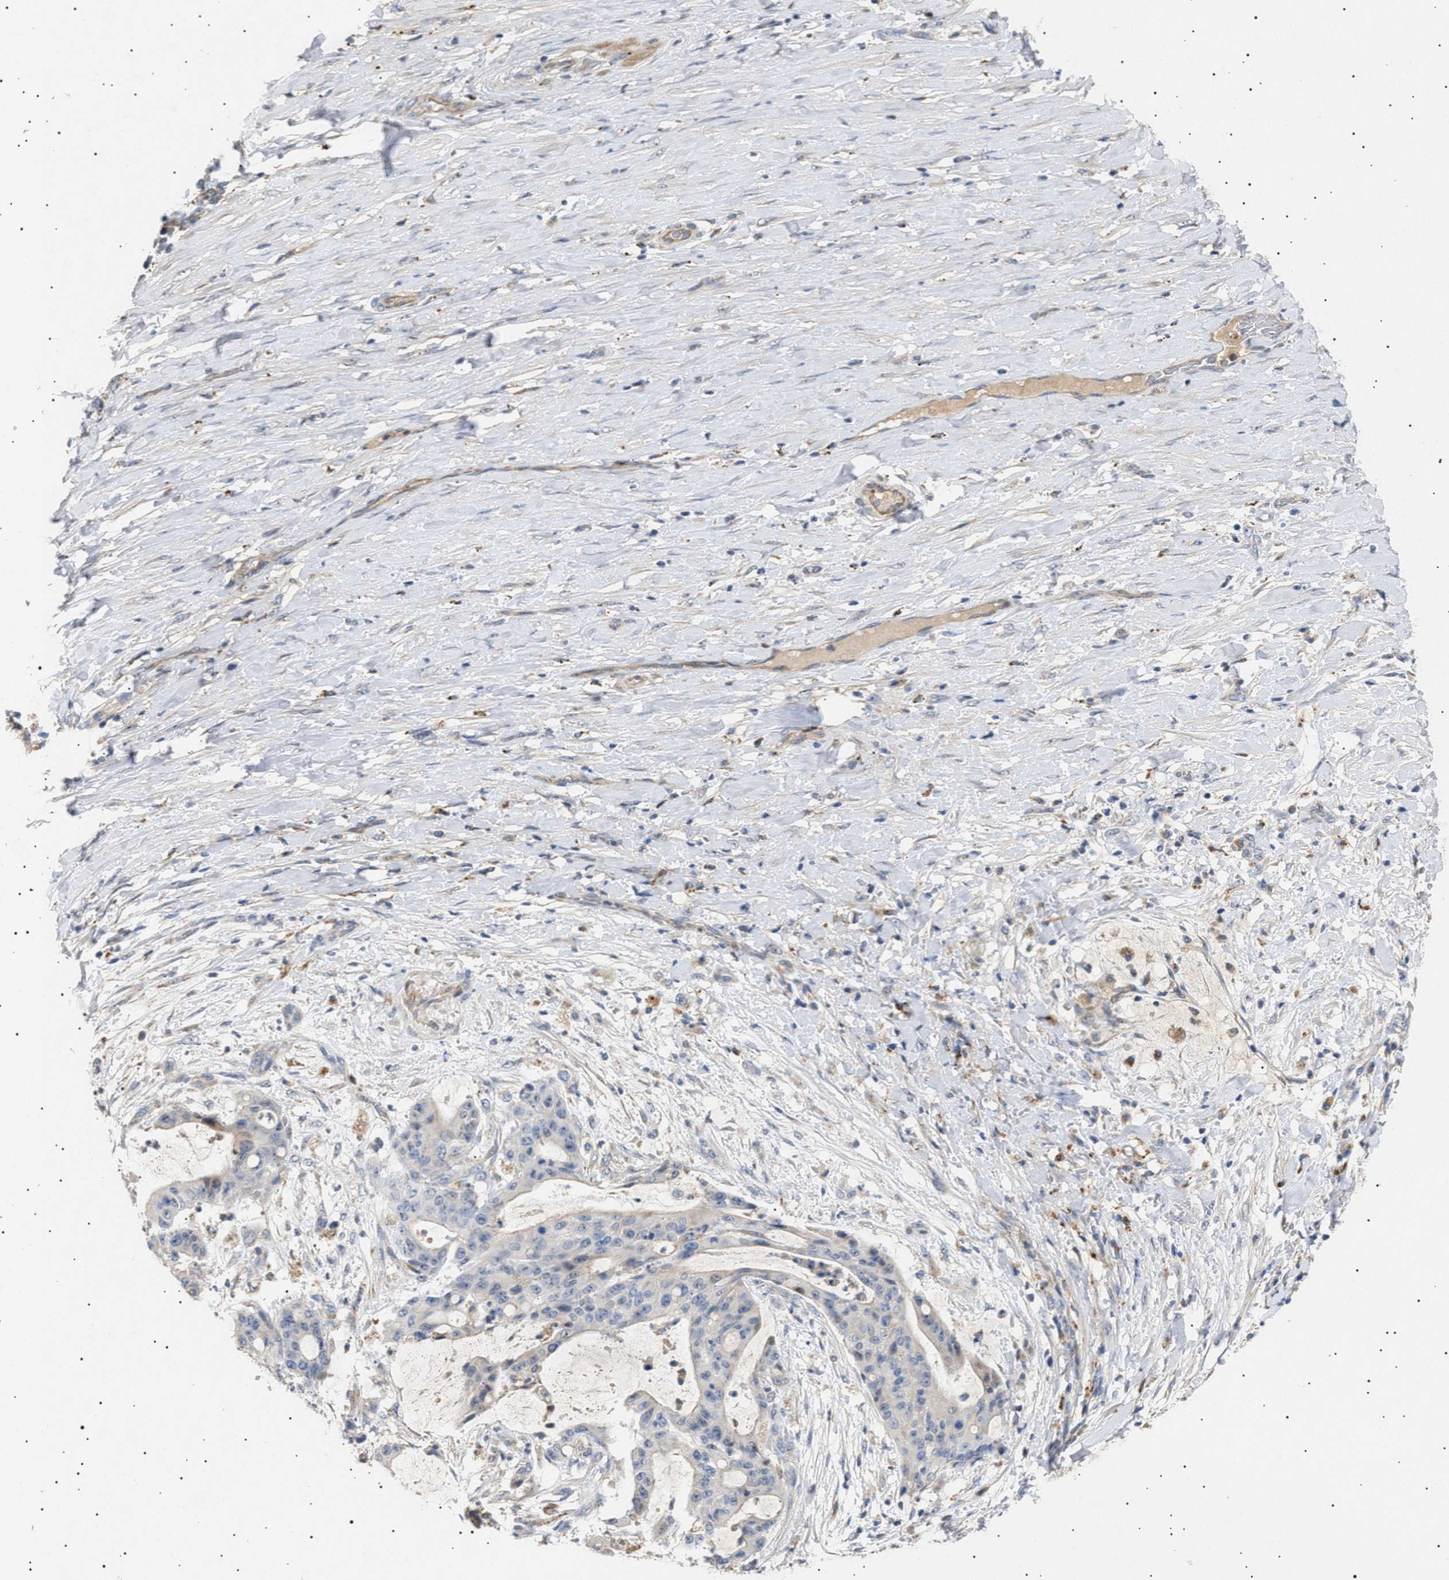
{"staining": {"intensity": "negative", "quantity": "none", "location": "none"}, "tissue": "liver cancer", "cell_type": "Tumor cells", "image_type": "cancer", "snomed": [{"axis": "morphology", "description": "Cholangiocarcinoma"}, {"axis": "topography", "description": "Liver"}], "caption": "There is no significant staining in tumor cells of cholangiocarcinoma (liver).", "gene": "SIRT5", "patient": {"sex": "female", "age": 73}}